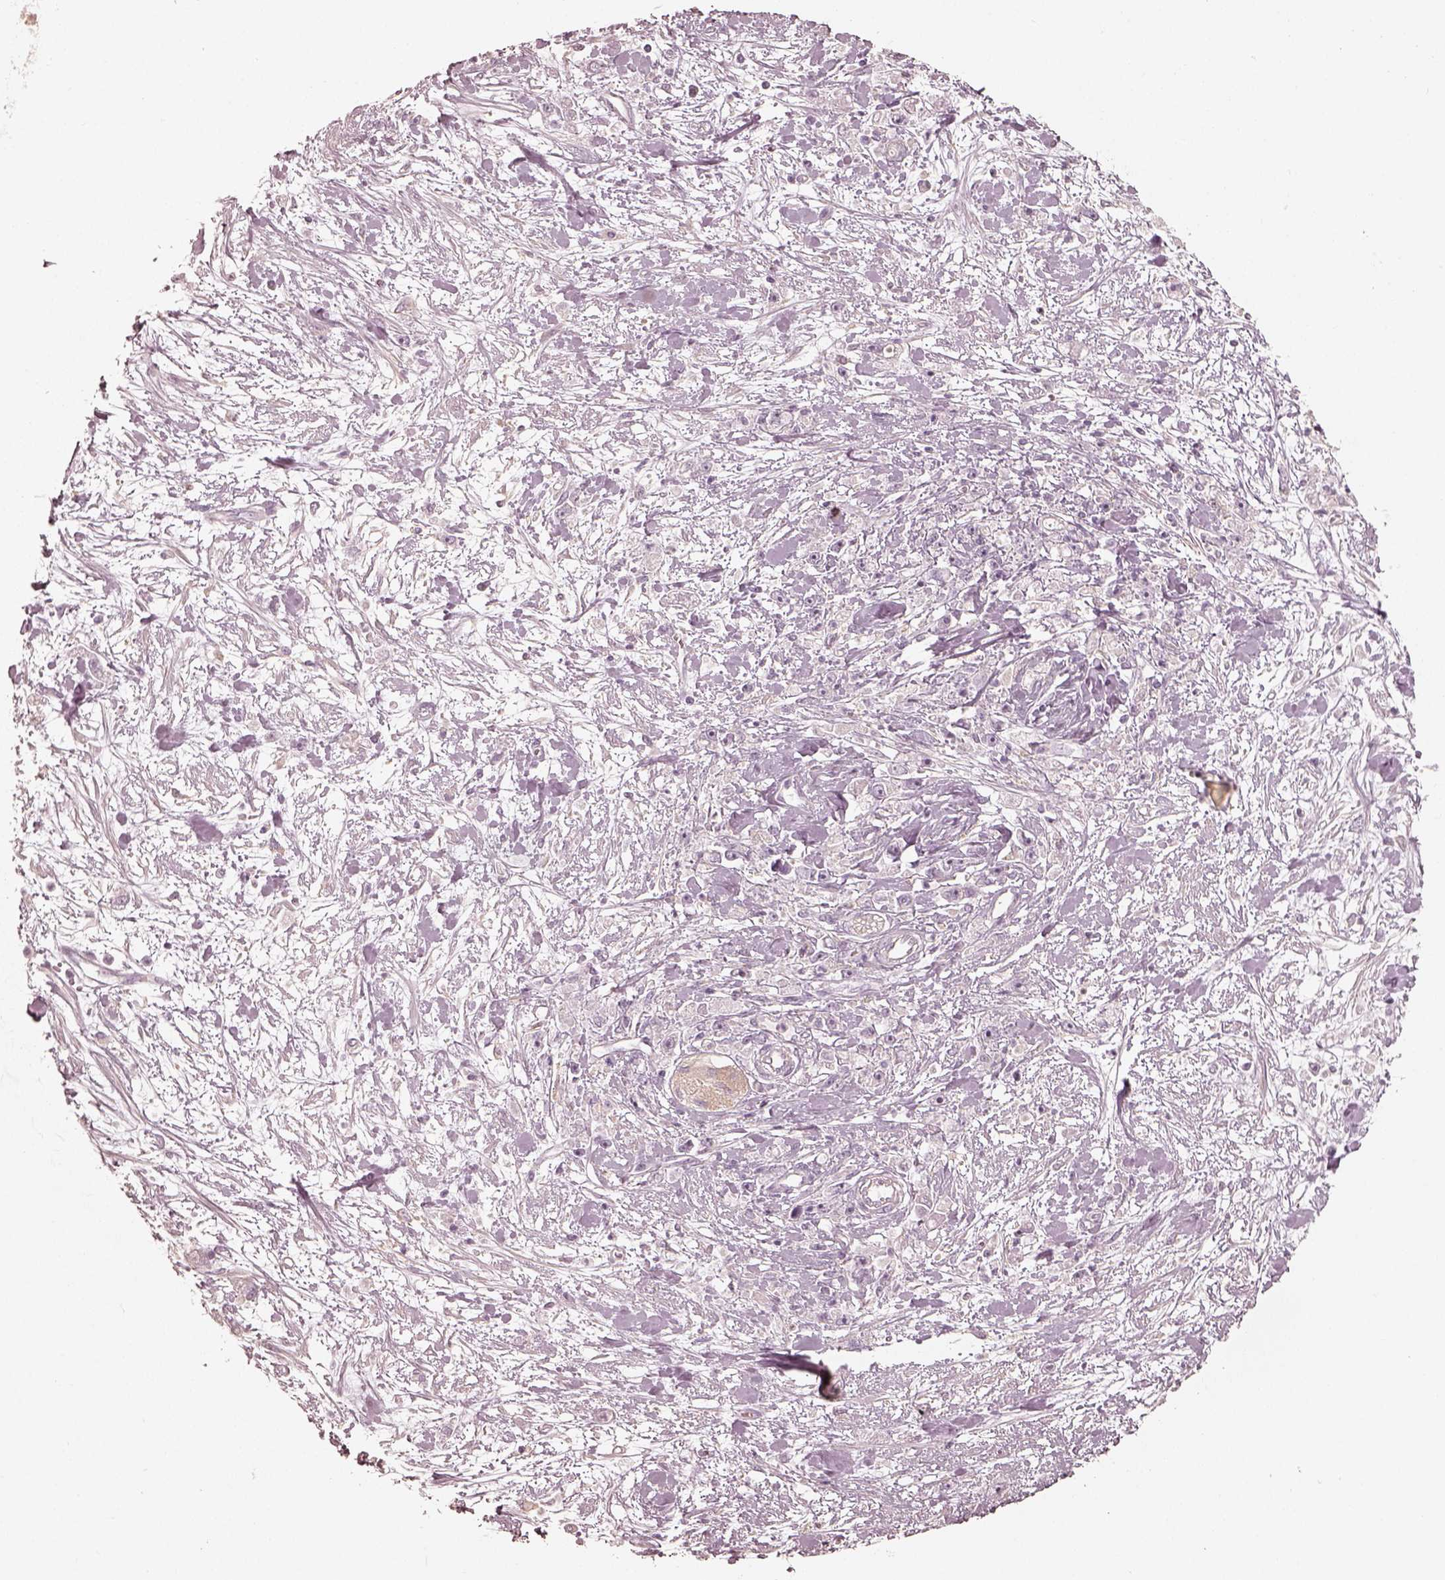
{"staining": {"intensity": "negative", "quantity": "none", "location": "none"}, "tissue": "stomach cancer", "cell_type": "Tumor cells", "image_type": "cancer", "snomed": [{"axis": "morphology", "description": "Adenocarcinoma, NOS"}, {"axis": "topography", "description": "Stomach"}], "caption": "Protein analysis of adenocarcinoma (stomach) shows no significant positivity in tumor cells.", "gene": "FMNL2", "patient": {"sex": "female", "age": 59}}